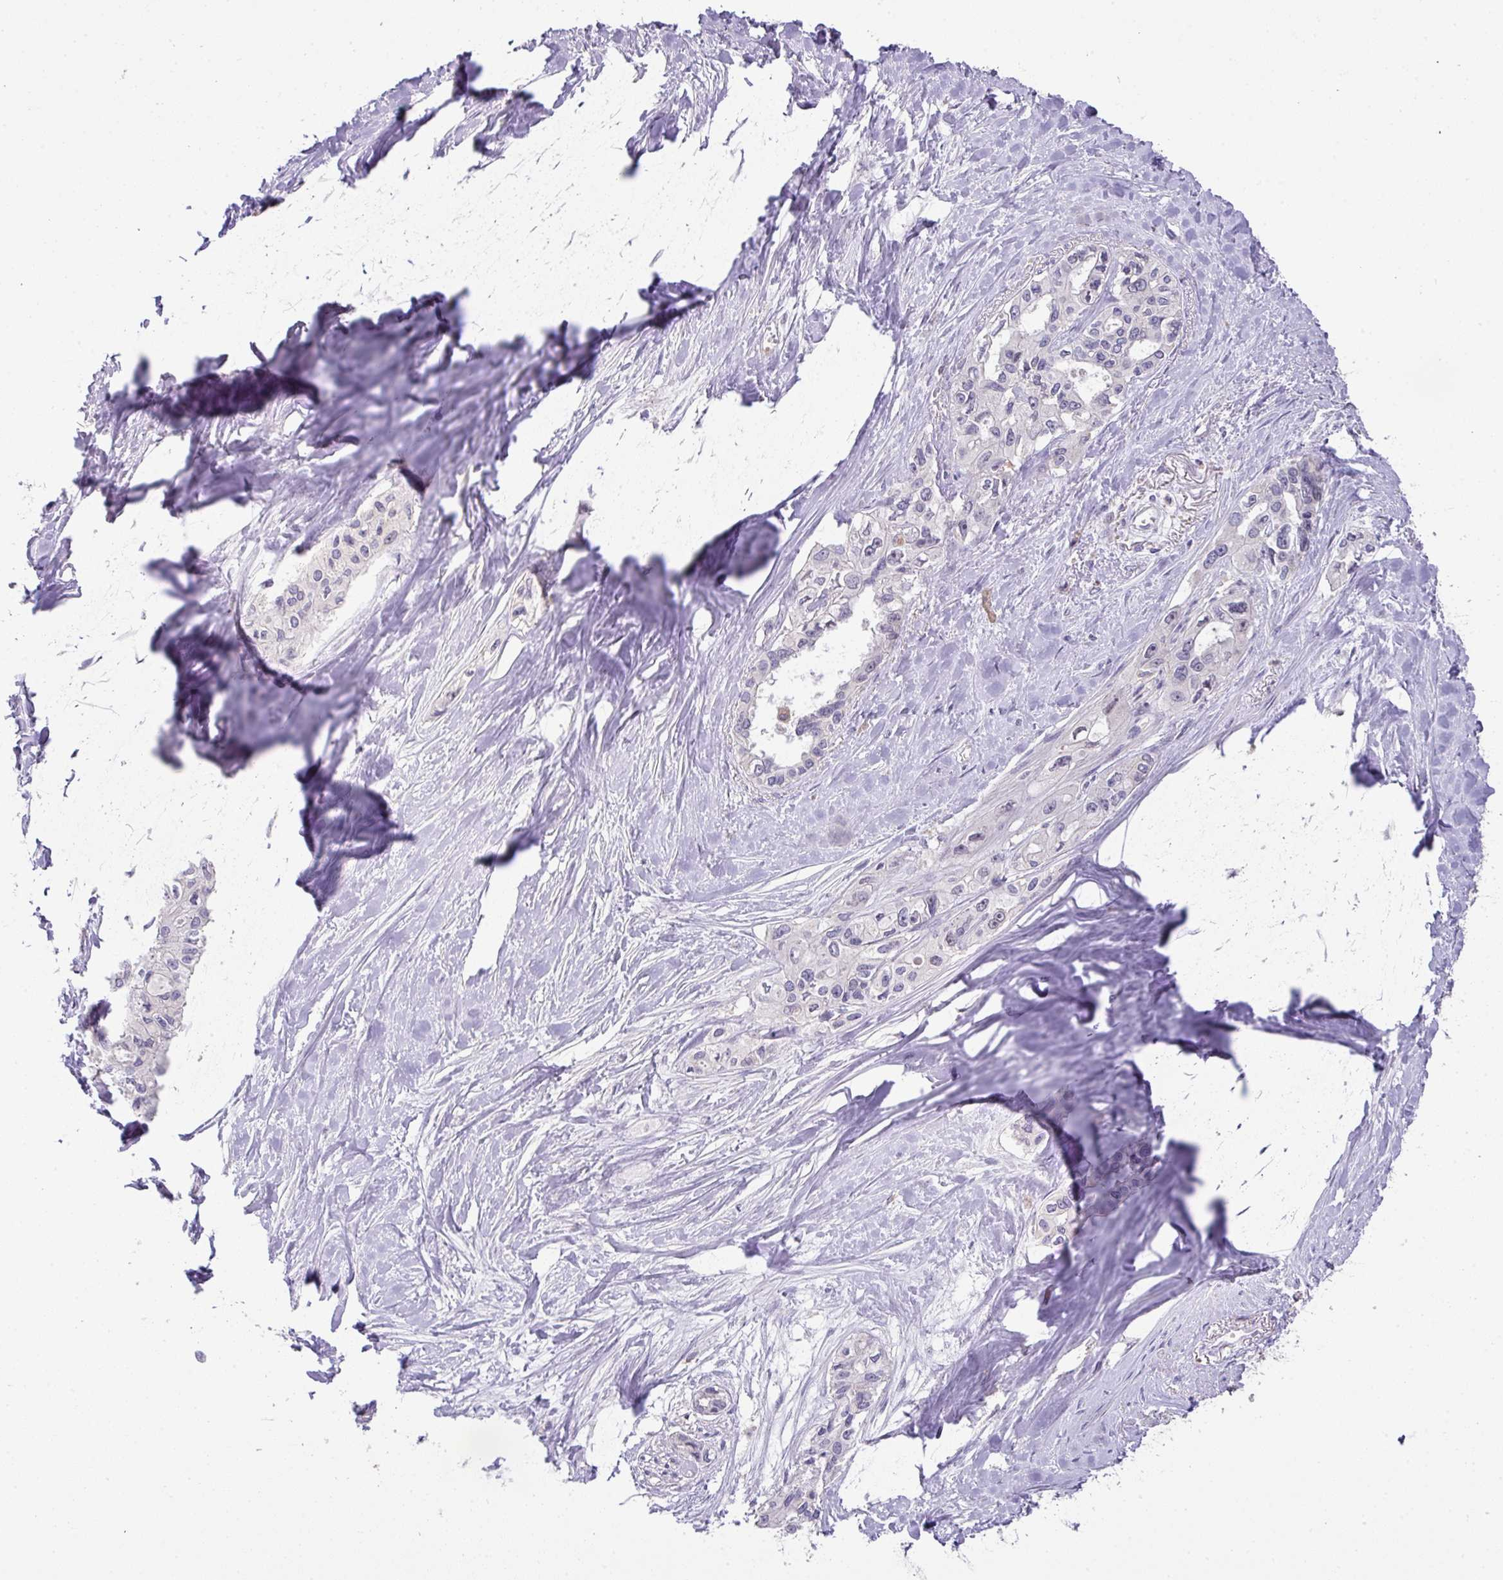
{"staining": {"intensity": "negative", "quantity": "none", "location": "none"}, "tissue": "pancreatic cancer", "cell_type": "Tumor cells", "image_type": "cancer", "snomed": [{"axis": "morphology", "description": "Adenocarcinoma, NOS"}, {"axis": "topography", "description": "Pancreas"}], "caption": "IHC photomicrograph of neoplastic tissue: human pancreatic adenocarcinoma stained with DAB demonstrates no significant protein staining in tumor cells.", "gene": "GCNT7", "patient": {"sex": "female", "age": 50}}